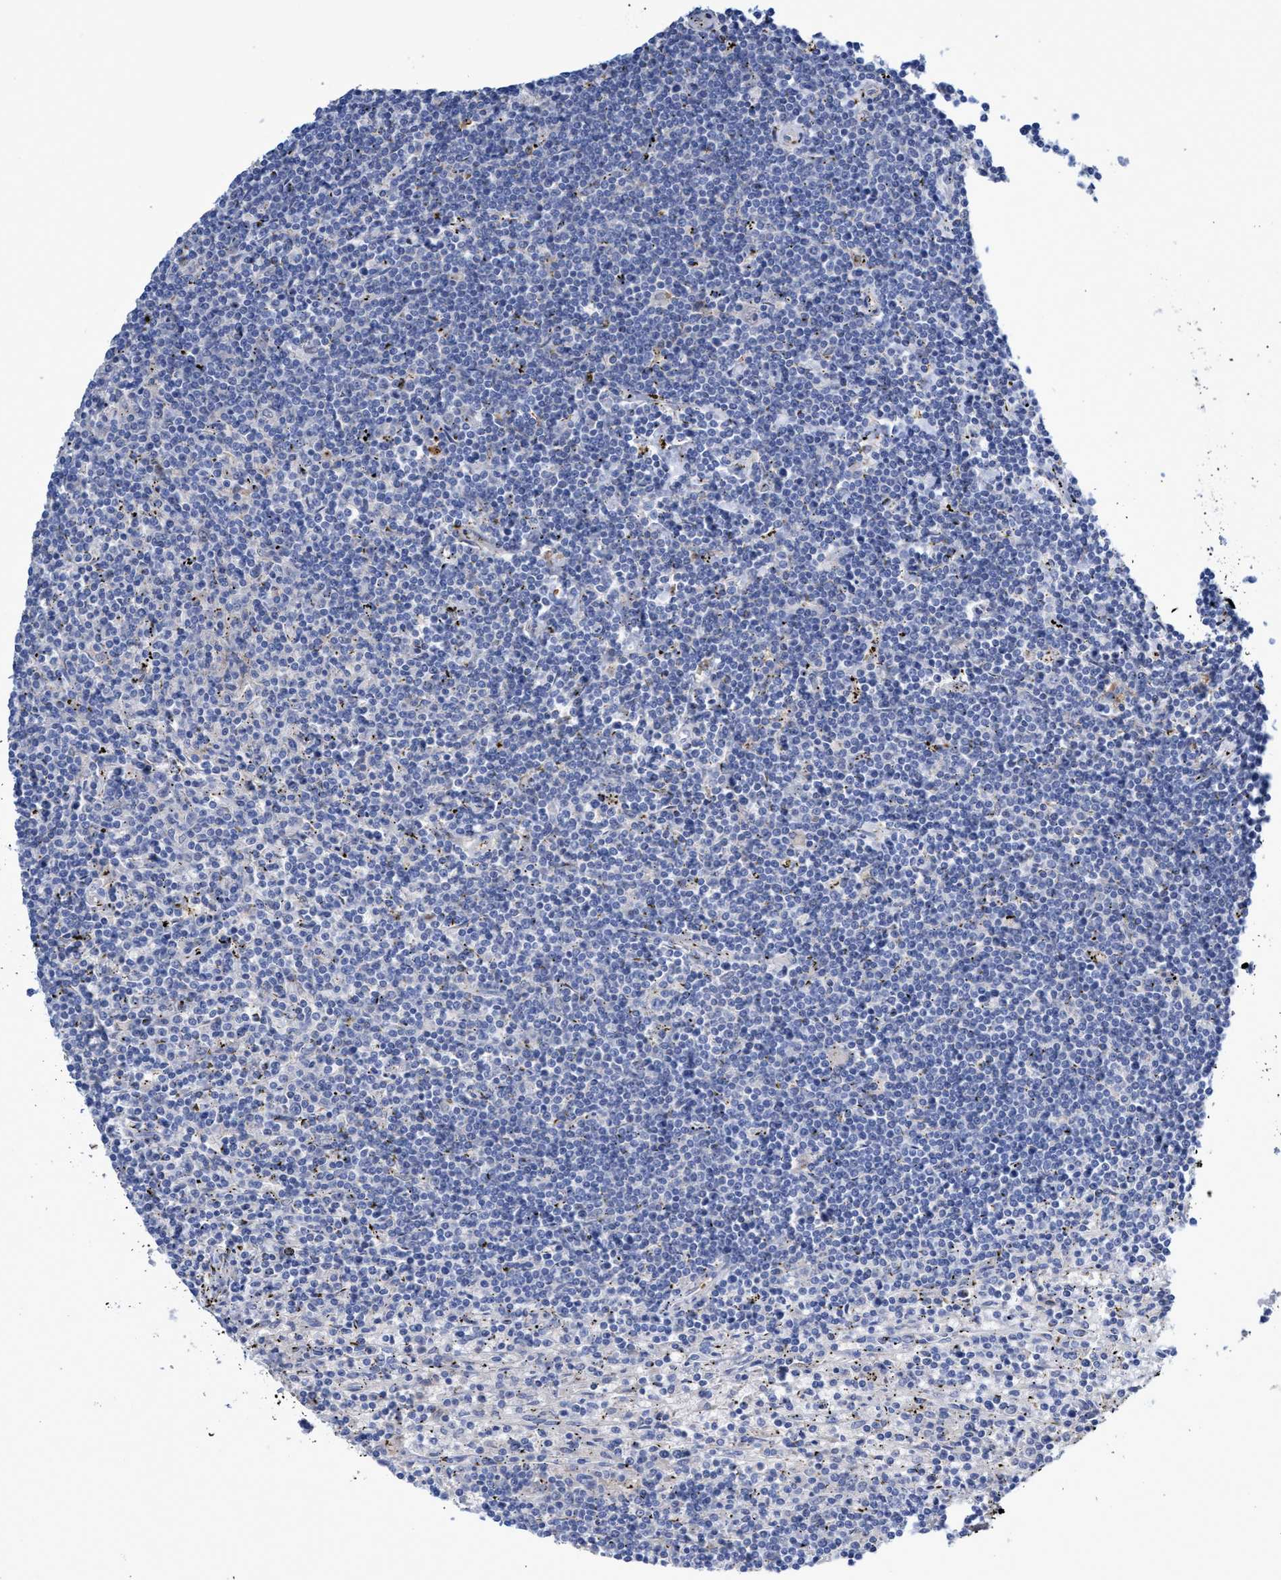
{"staining": {"intensity": "negative", "quantity": "none", "location": "none"}, "tissue": "lymphoma", "cell_type": "Tumor cells", "image_type": "cancer", "snomed": [{"axis": "morphology", "description": "Malignant lymphoma, non-Hodgkin's type, Low grade"}, {"axis": "topography", "description": "Spleen"}], "caption": "Tumor cells show no significant protein expression in lymphoma.", "gene": "SVEP1", "patient": {"sex": "male", "age": 76}}